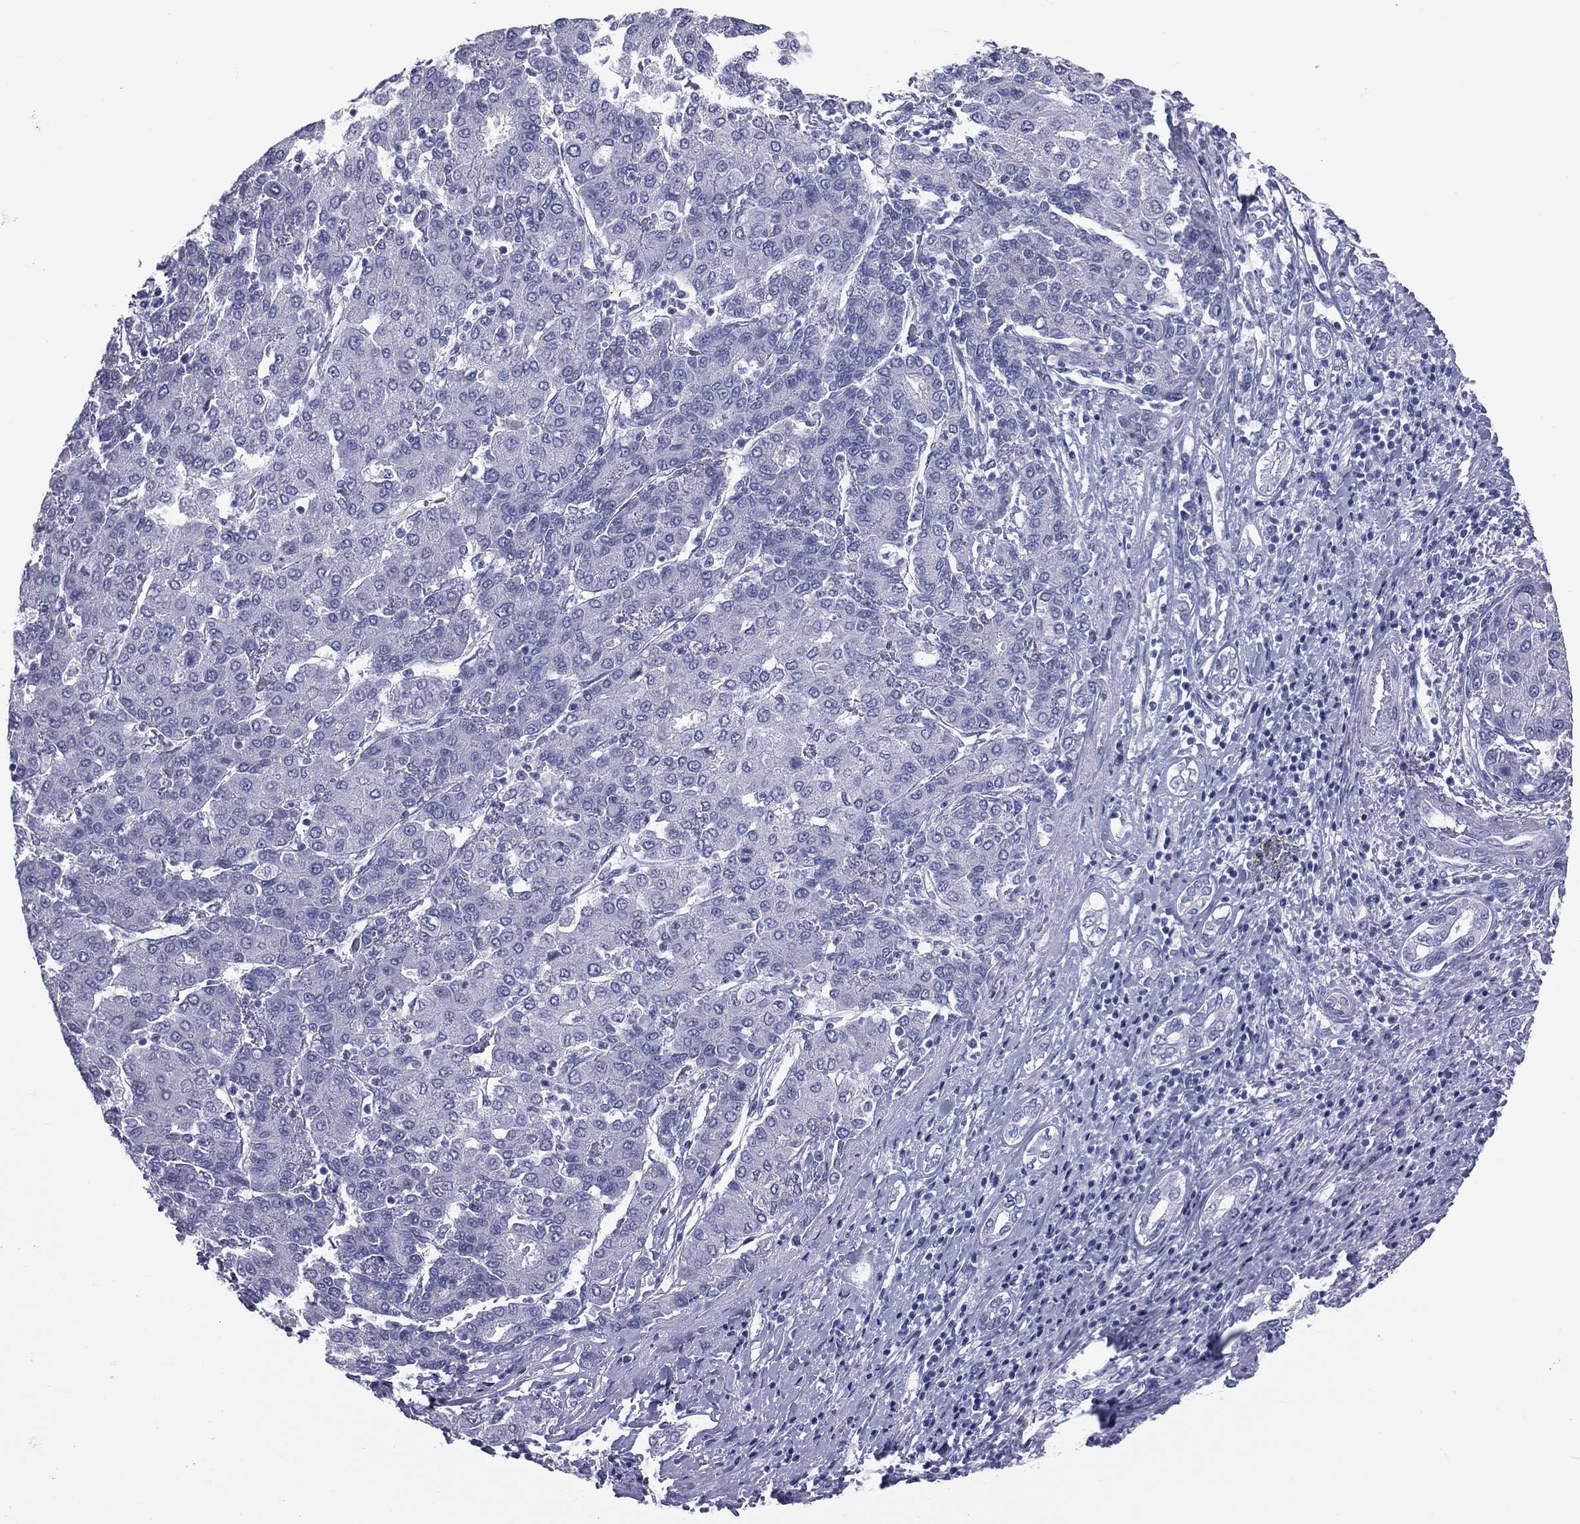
{"staining": {"intensity": "negative", "quantity": "none", "location": "none"}, "tissue": "liver cancer", "cell_type": "Tumor cells", "image_type": "cancer", "snomed": [{"axis": "morphology", "description": "Carcinoma, Hepatocellular, NOS"}, {"axis": "topography", "description": "Liver"}], "caption": "The IHC micrograph has no significant positivity in tumor cells of liver cancer (hepatocellular carcinoma) tissue.", "gene": "MLN", "patient": {"sex": "male", "age": 65}}